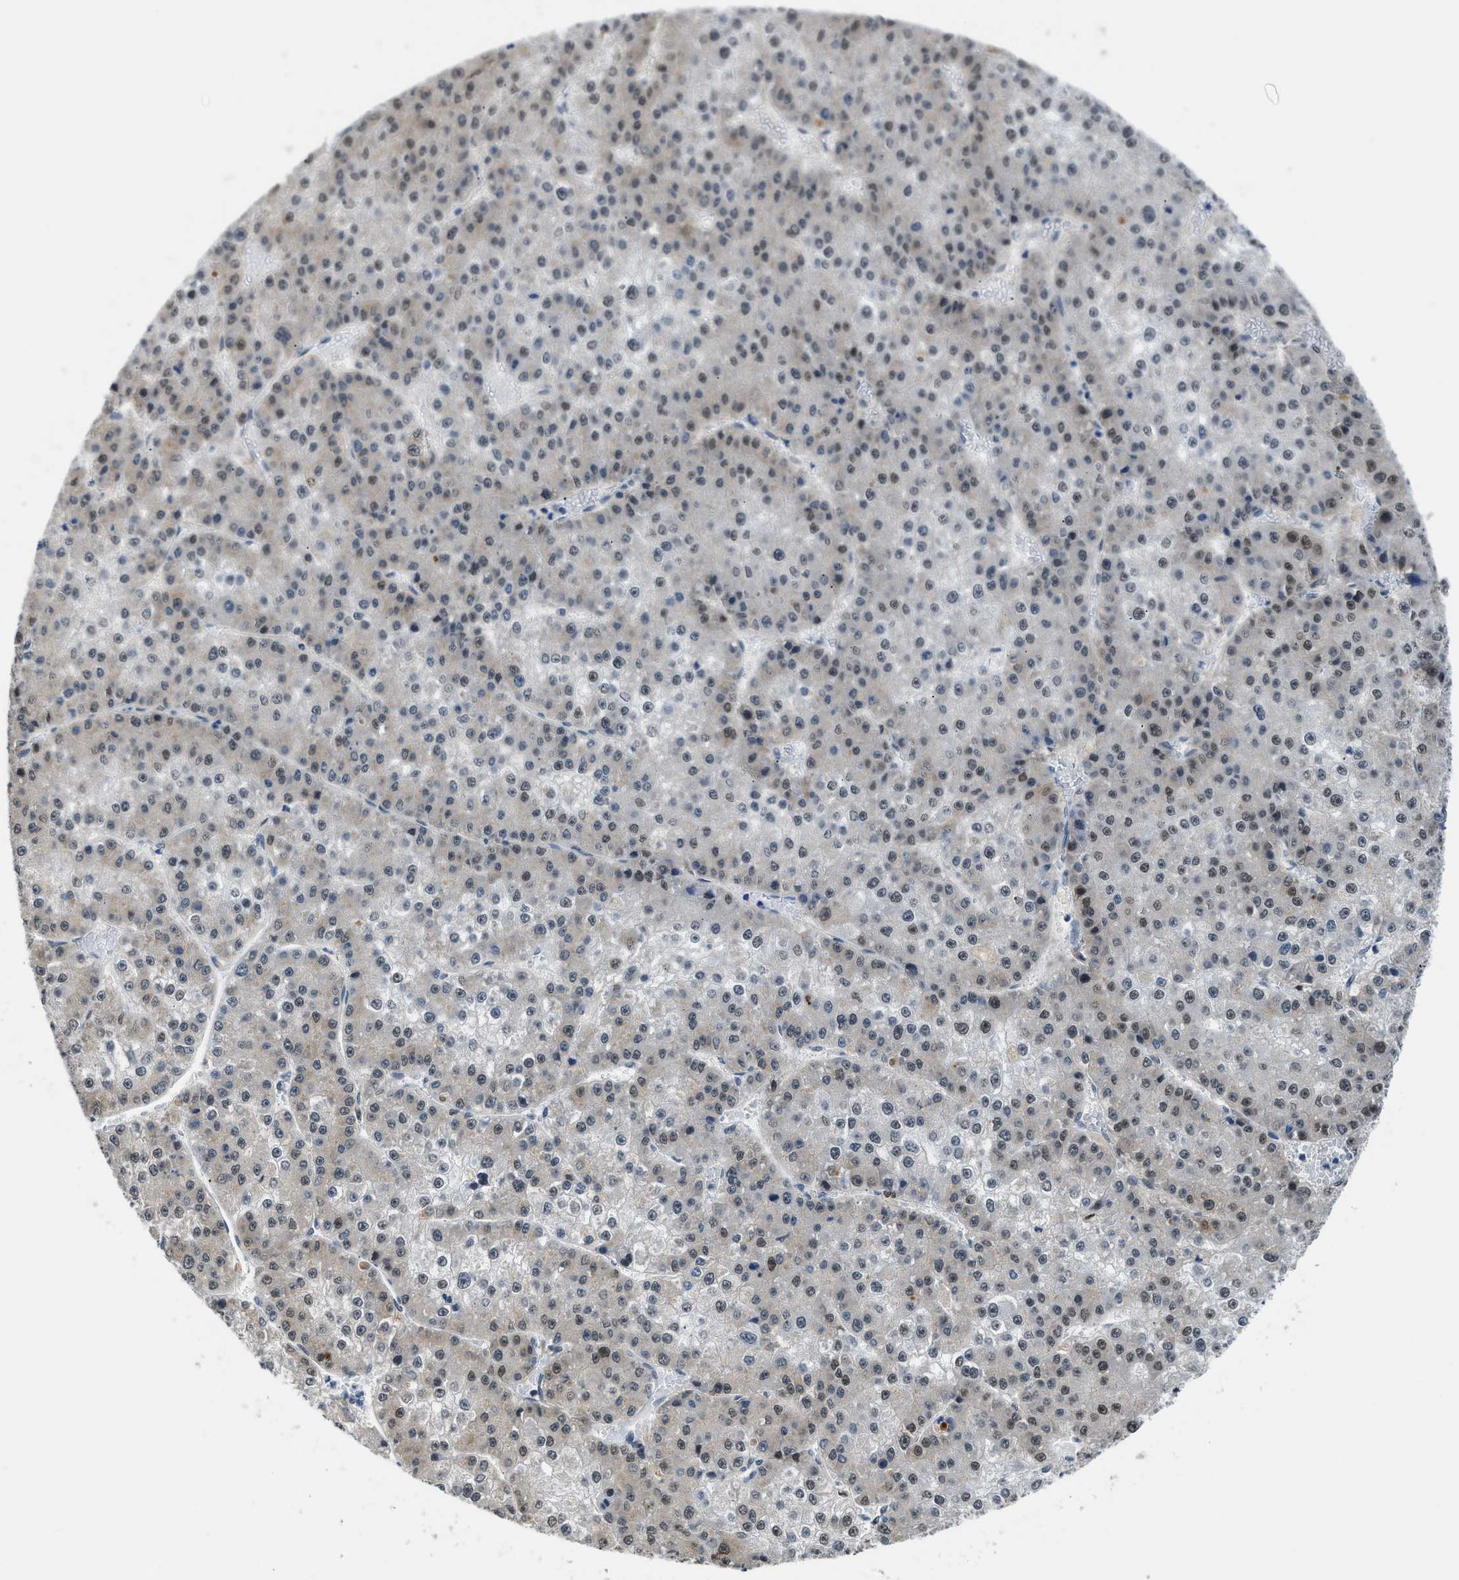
{"staining": {"intensity": "negative", "quantity": "none", "location": "none"}, "tissue": "liver cancer", "cell_type": "Tumor cells", "image_type": "cancer", "snomed": [{"axis": "morphology", "description": "Cholangiocarcinoma"}, {"axis": "topography", "description": "Liver"}], "caption": "Liver cholangiocarcinoma stained for a protein using immunohistochemistry (IHC) exhibits no staining tumor cells.", "gene": "ALX1", "patient": {"sex": "female", "age": 79}}